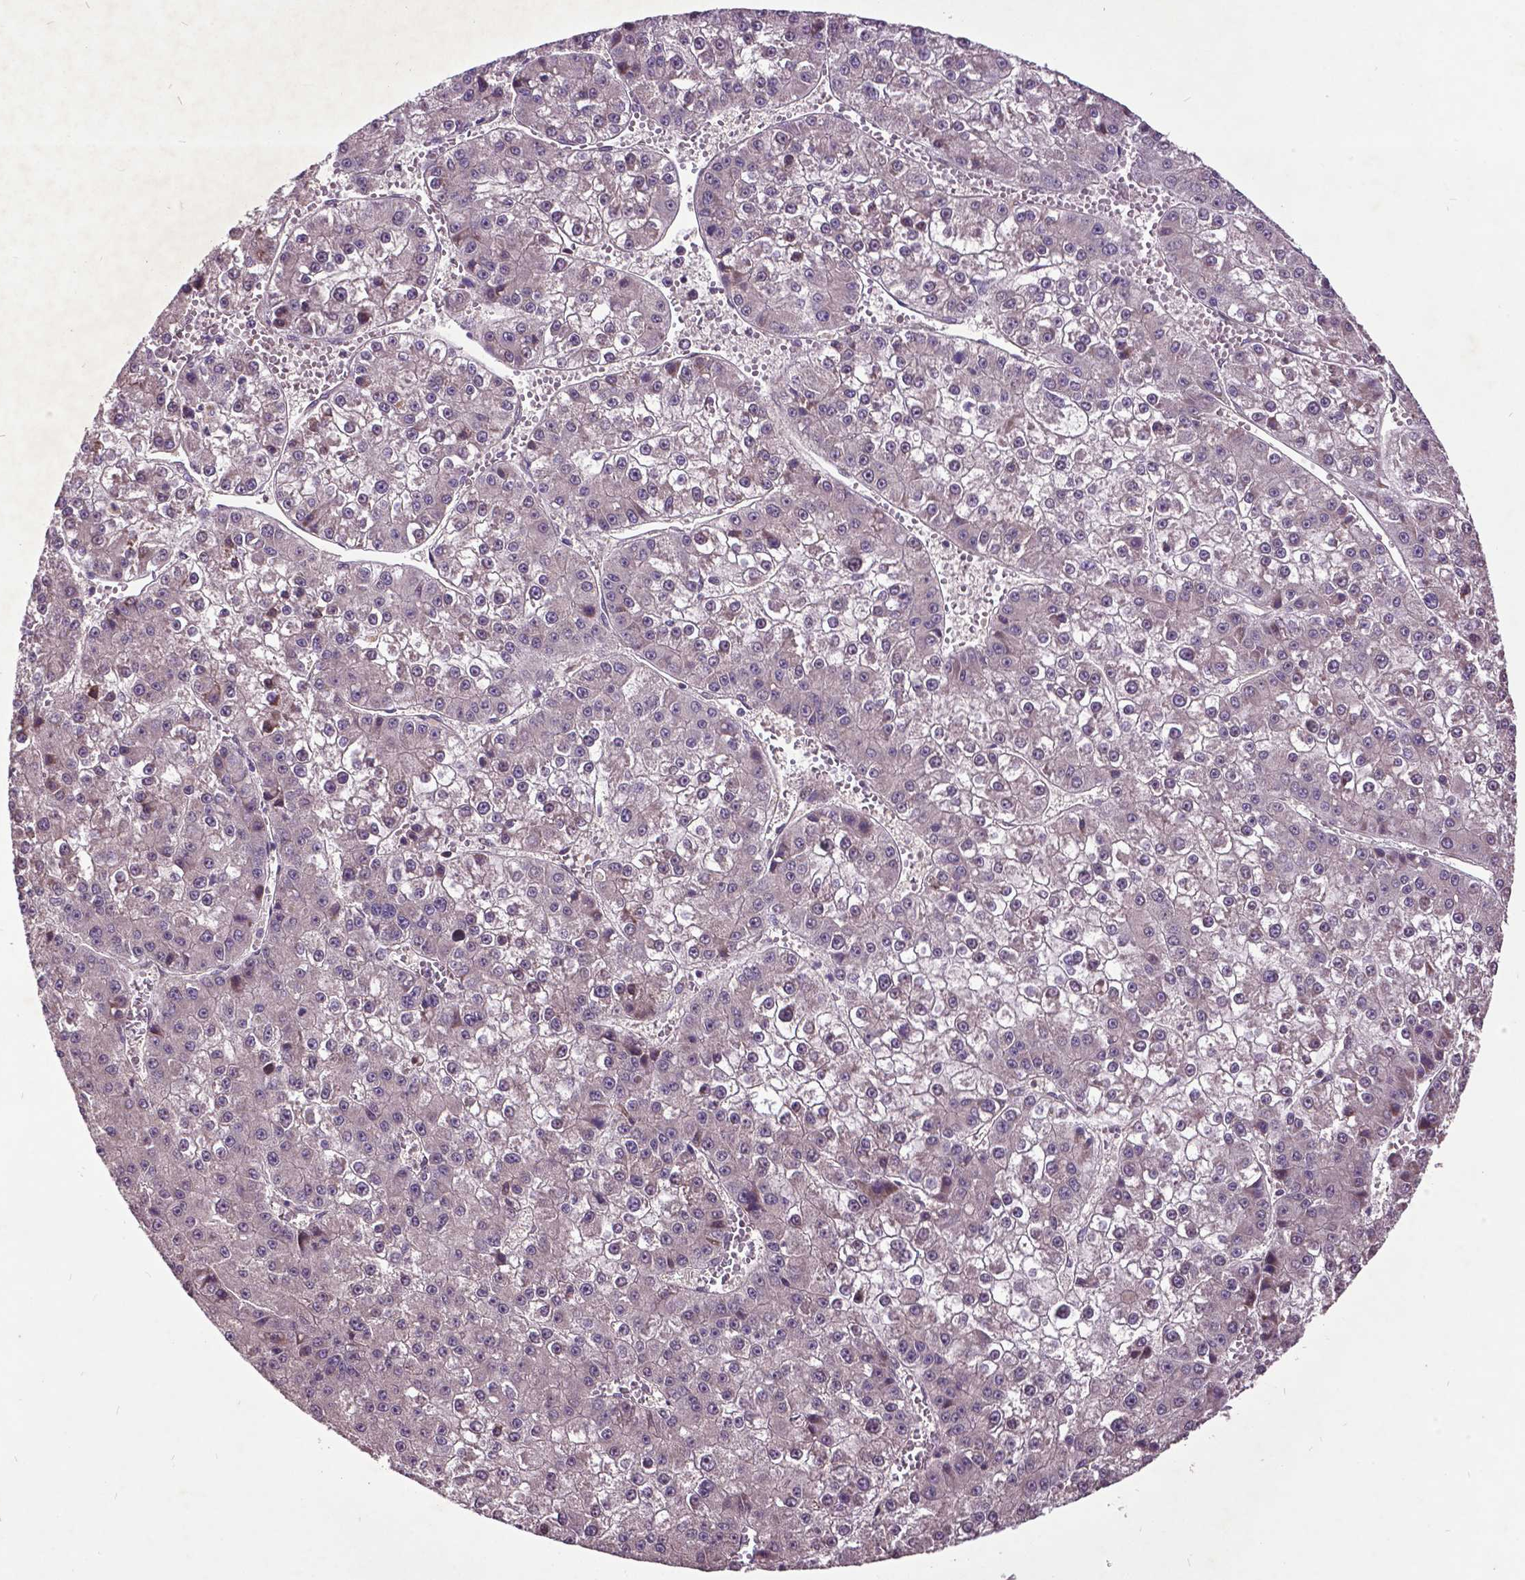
{"staining": {"intensity": "negative", "quantity": "none", "location": "none"}, "tissue": "liver cancer", "cell_type": "Tumor cells", "image_type": "cancer", "snomed": [{"axis": "morphology", "description": "Carcinoma, Hepatocellular, NOS"}, {"axis": "topography", "description": "Liver"}], "caption": "Immunohistochemistry of human hepatocellular carcinoma (liver) reveals no staining in tumor cells.", "gene": "AP1S3", "patient": {"sex": "female", "age": 73}}